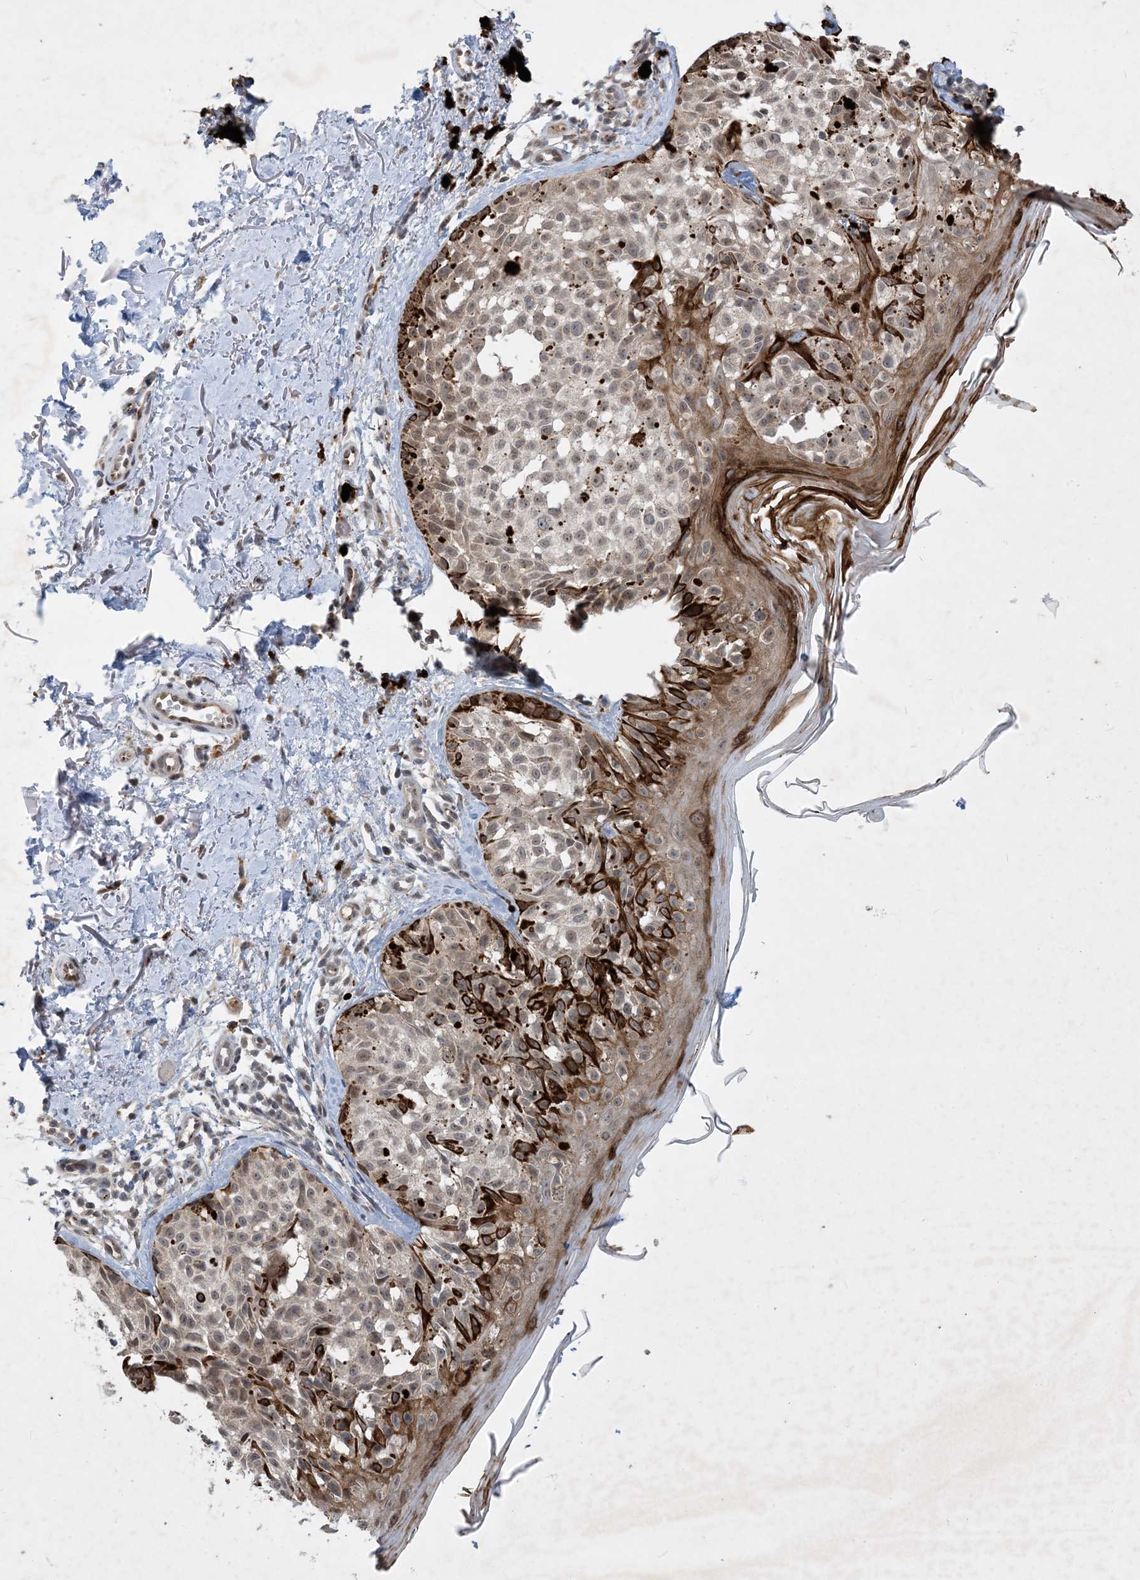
{"staining": {"intensity": "weak", "quantity": ">75%", "location": "cytoplasmic/membranous"}, "tissue": "melanoma", "cell_type": "Tumor cells", "image_type": "cancer", "snomed": [{"axis": "morphology", "description": "Malignant melanoma, NOS"}, {"axis": "topography", "description": "Skin"}], "caption": "Immunohistochemistry (IHC) micrograph of human malignant melanoma stained for a protein (brown), which reveals low levels of weak cytoplasmic/membranous expression in about >75% of tumor cells.", "gene": "TINAG", "patient": {"sex": "female", "age": 50}}